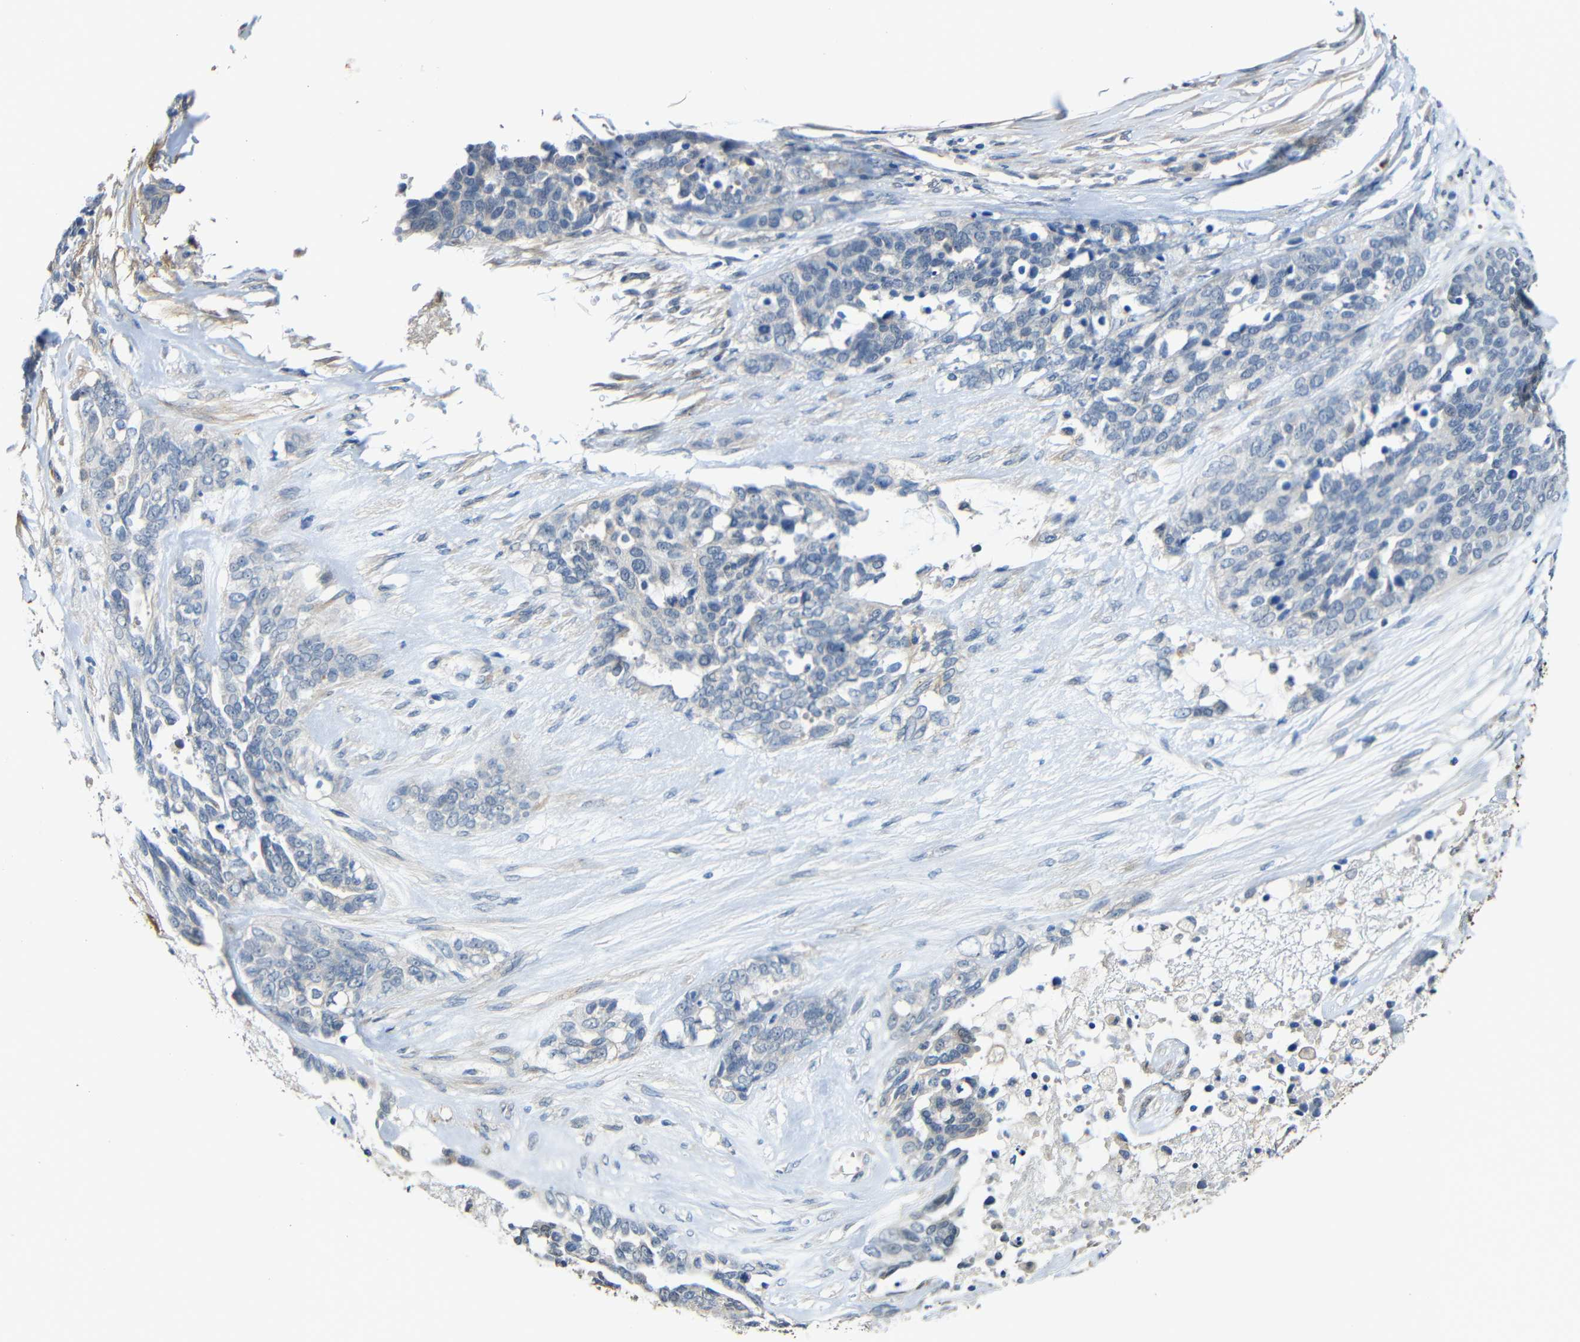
{"staining": {"intensity": "negative", "quantity": "none", "location": "none"}, "tissue": "ovarian cancer", "cell_type": "Tumor cells", "image_type": "cancer", "snomed": [{"axis": "morphology", "description": "Cystadenocarcinoma, serous, NOS"}, {"axis": "topography", "description": "Ovary"}], "caption": "The image shows no staining of tumor cells in ovarian serous cystadenocarcinoma.", "gene": "STBD1", "patient": {"sex": "female", "age": 44}}